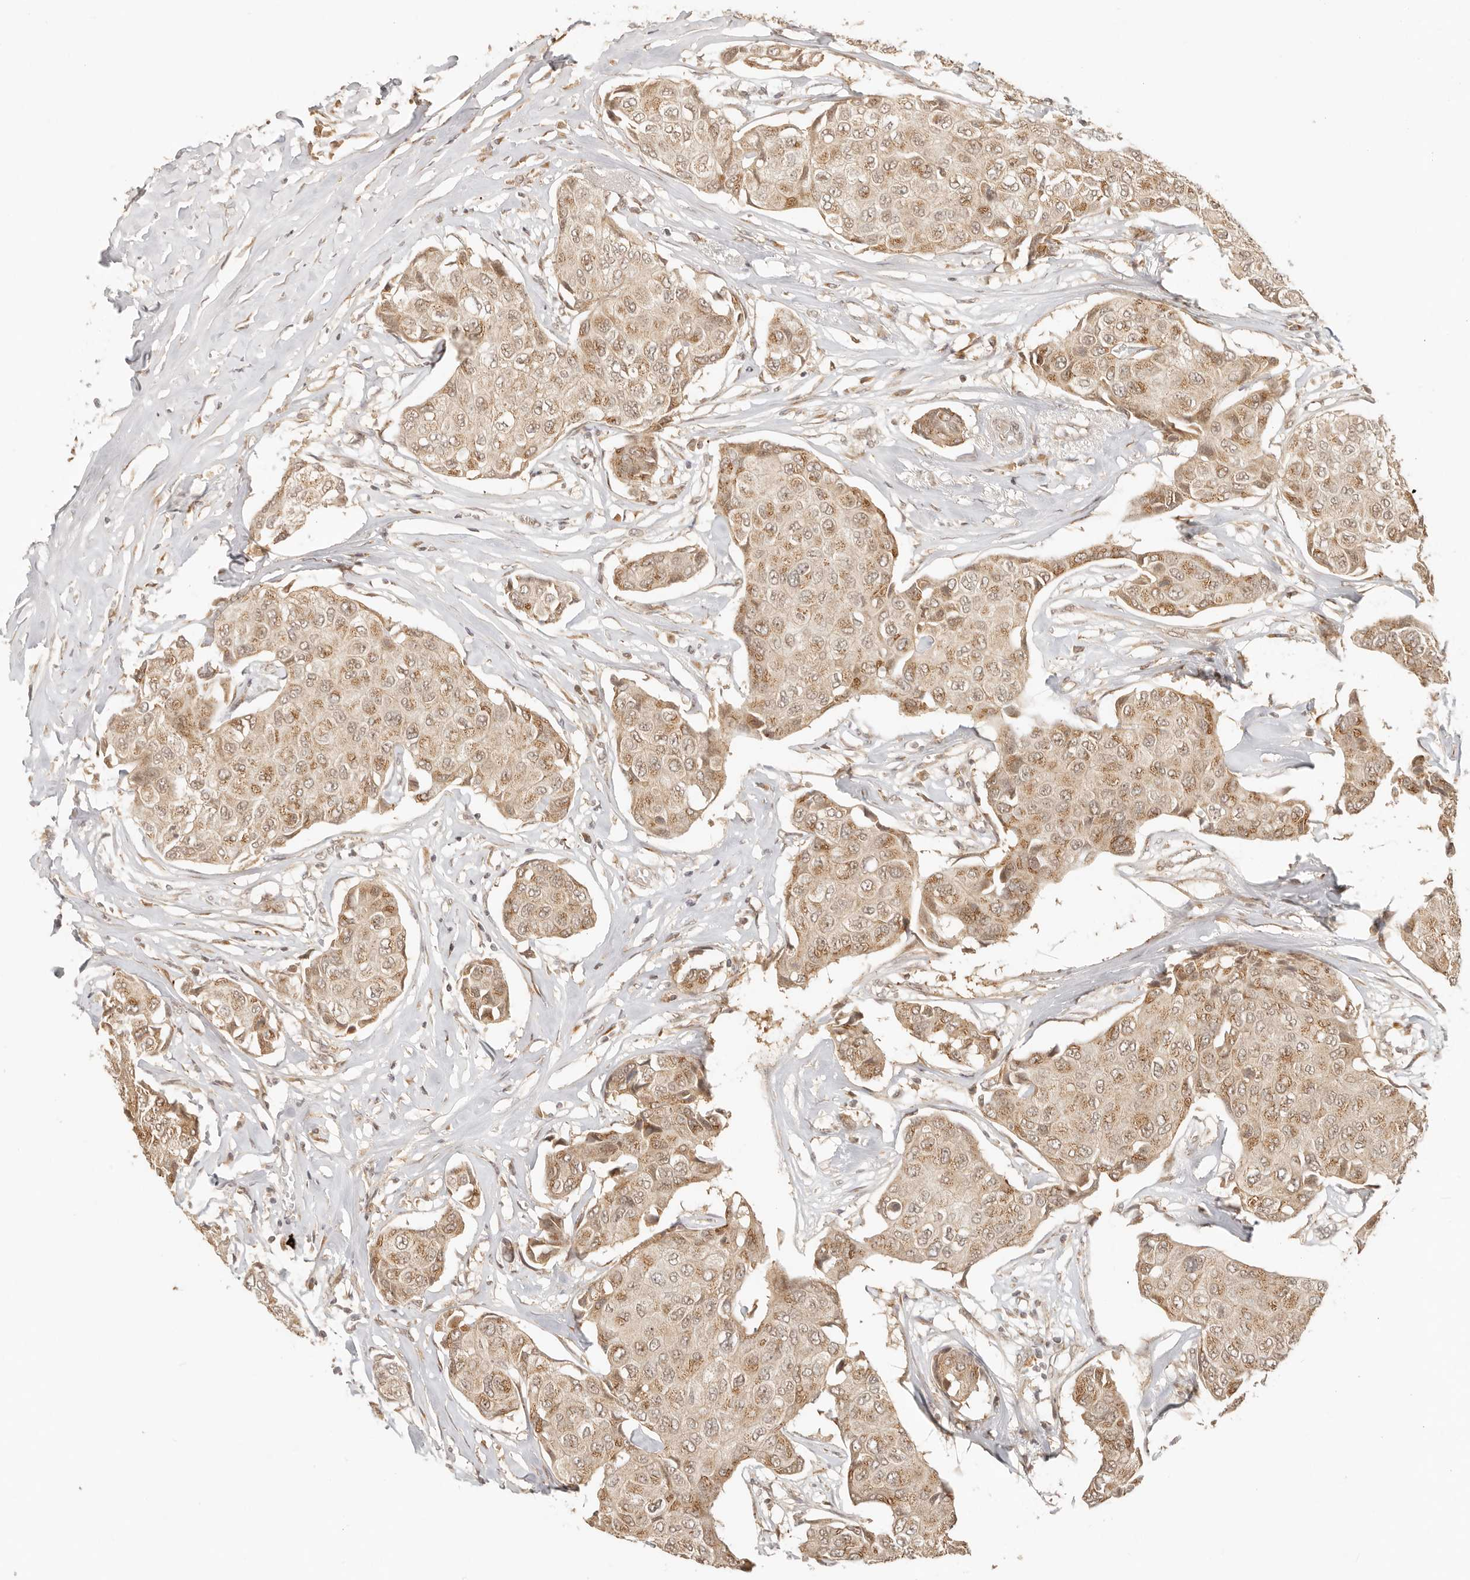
{"staining": {"intensity": "weak", "quantity": ">75%", "location": "cytoplasmic/membranous,nuclear"}, "tissue": "breast cancer", "cell_type": "Tumor cells", "image_type": "cancer", "snomed": [{"axis": "morphology", "description": "Duct carcinoma"}, {"axis": "topography", "description": "Breast"}], "caption": "Breast invasive ductal carcinoma tissue shows weak cytoplasmic/membranous and nuclear staining in approximately >75% of tumor cells", "gene": "INTS11", "patient": {"sex": "female", "age": 80}}